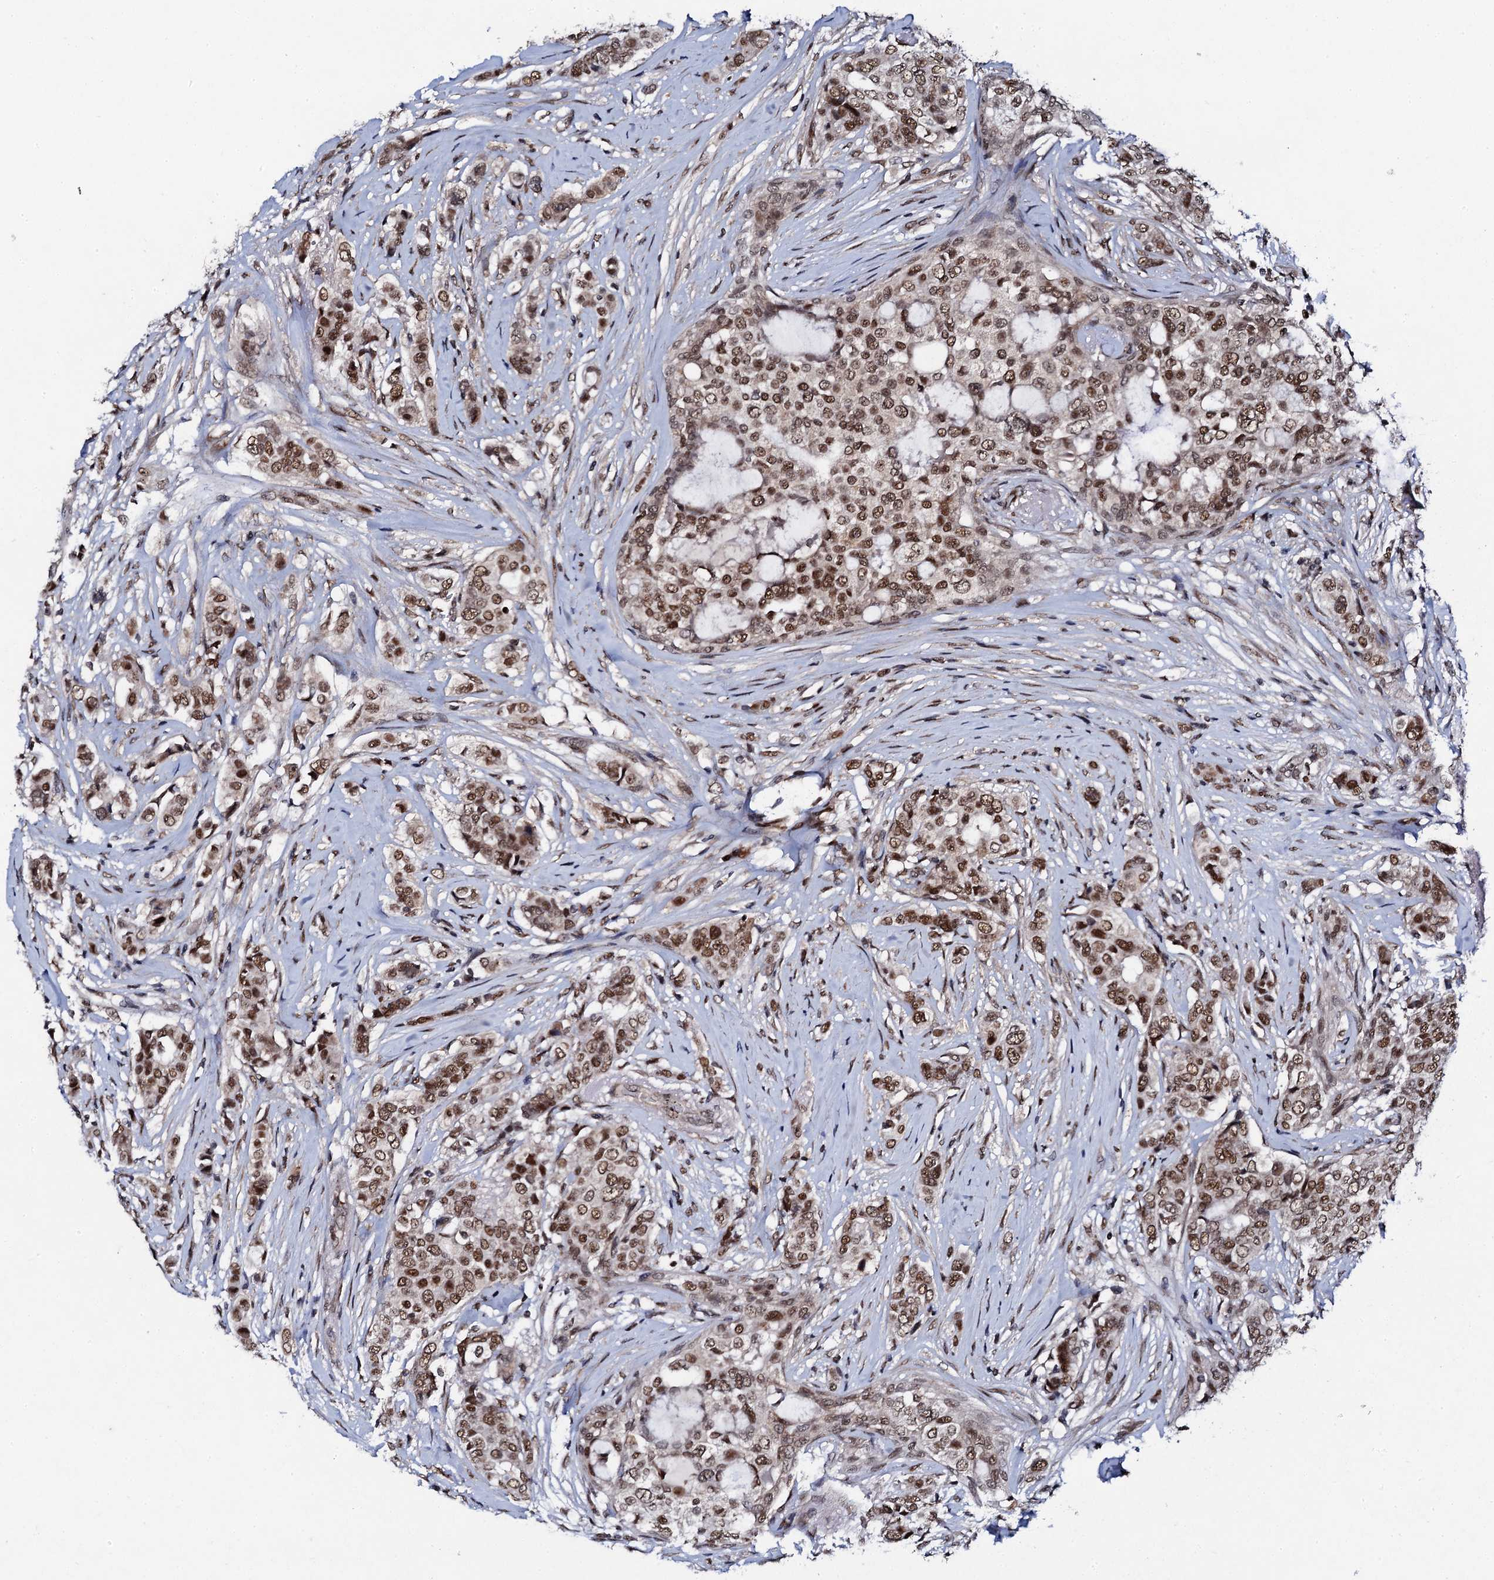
{"staining": {"intensity": "moderate", "quantity": ">75%", "location": "nuclear"}, "tissue": "breast cancer", "cell_type": "Tumor cells", "image_type": "cancer", "snomed": [{"axis": "morphology", "description": "Lobular carcinoma"}, {"axis": "topography", "description": "Breast"}], "caption": "Human breast cancer stained with a brown dye reveals moderate nuclear positive positivity in about >75% of tumor cells.", "gene": "CSTF3", "patient": {"sex": "female", "age": 51}}